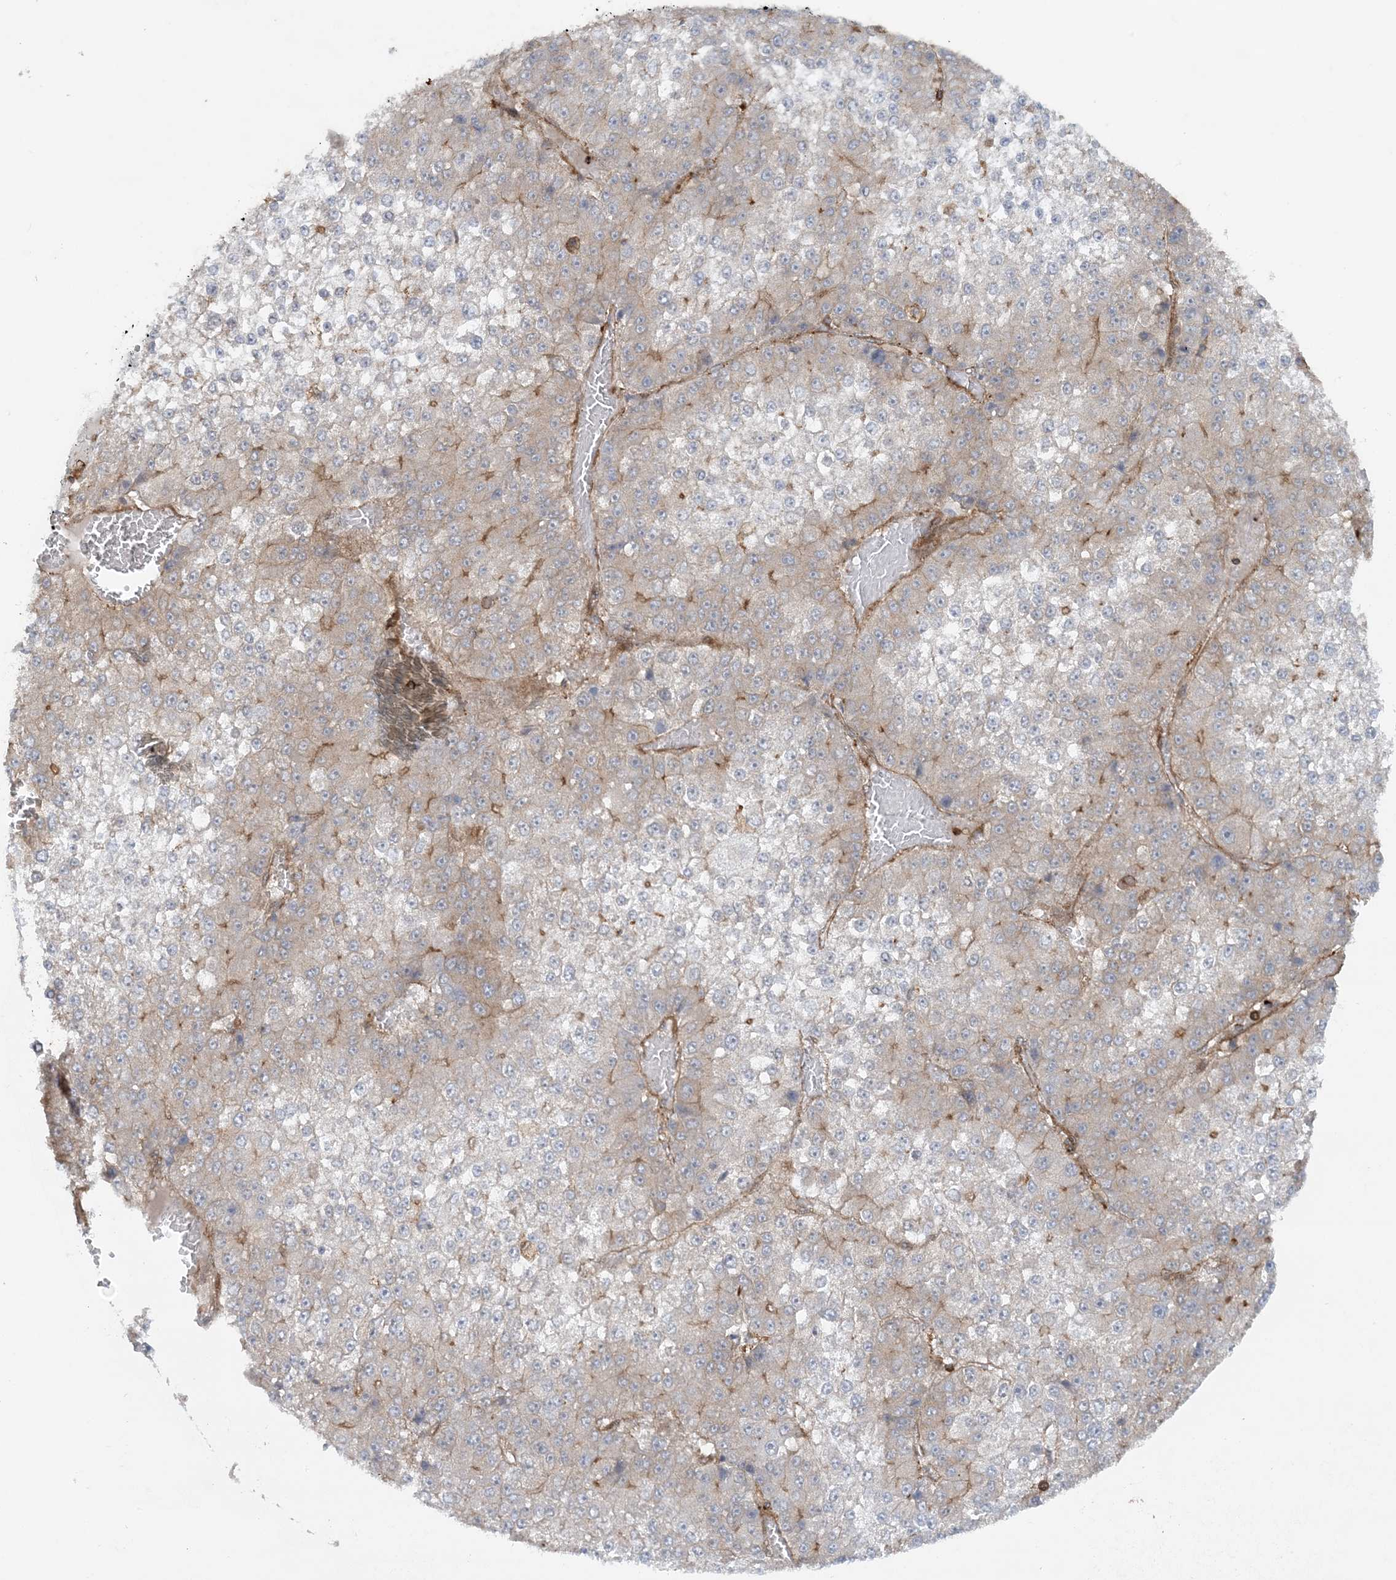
{"staining": {"intensity": "moderate", "quantity": "<25%", "location": "cytoplasmic/membranous"}, "tissue": "liver cancer", "cell_type": "Tumor cells", "image_type": "cancer", "snomed": [{"axis": "morphology", "description": "Carcinoma, Hepatocellular, NOS"}, {"axis": "topography", "description": "Liver"}], "caption": "A high-resolution micrograph shows immunohistochemistry staining of liver cancer (hepatocellular carcinoma), which reveals moderate cytoplasmic/membranous positivity in about <25% of tumor cells. (DAB (3,3'-diaminobenzidine) = brown stain, brightfield microscopy at high magnification).", "gene": "STAM2", "patient": {"sex": "female", "age": 73}}